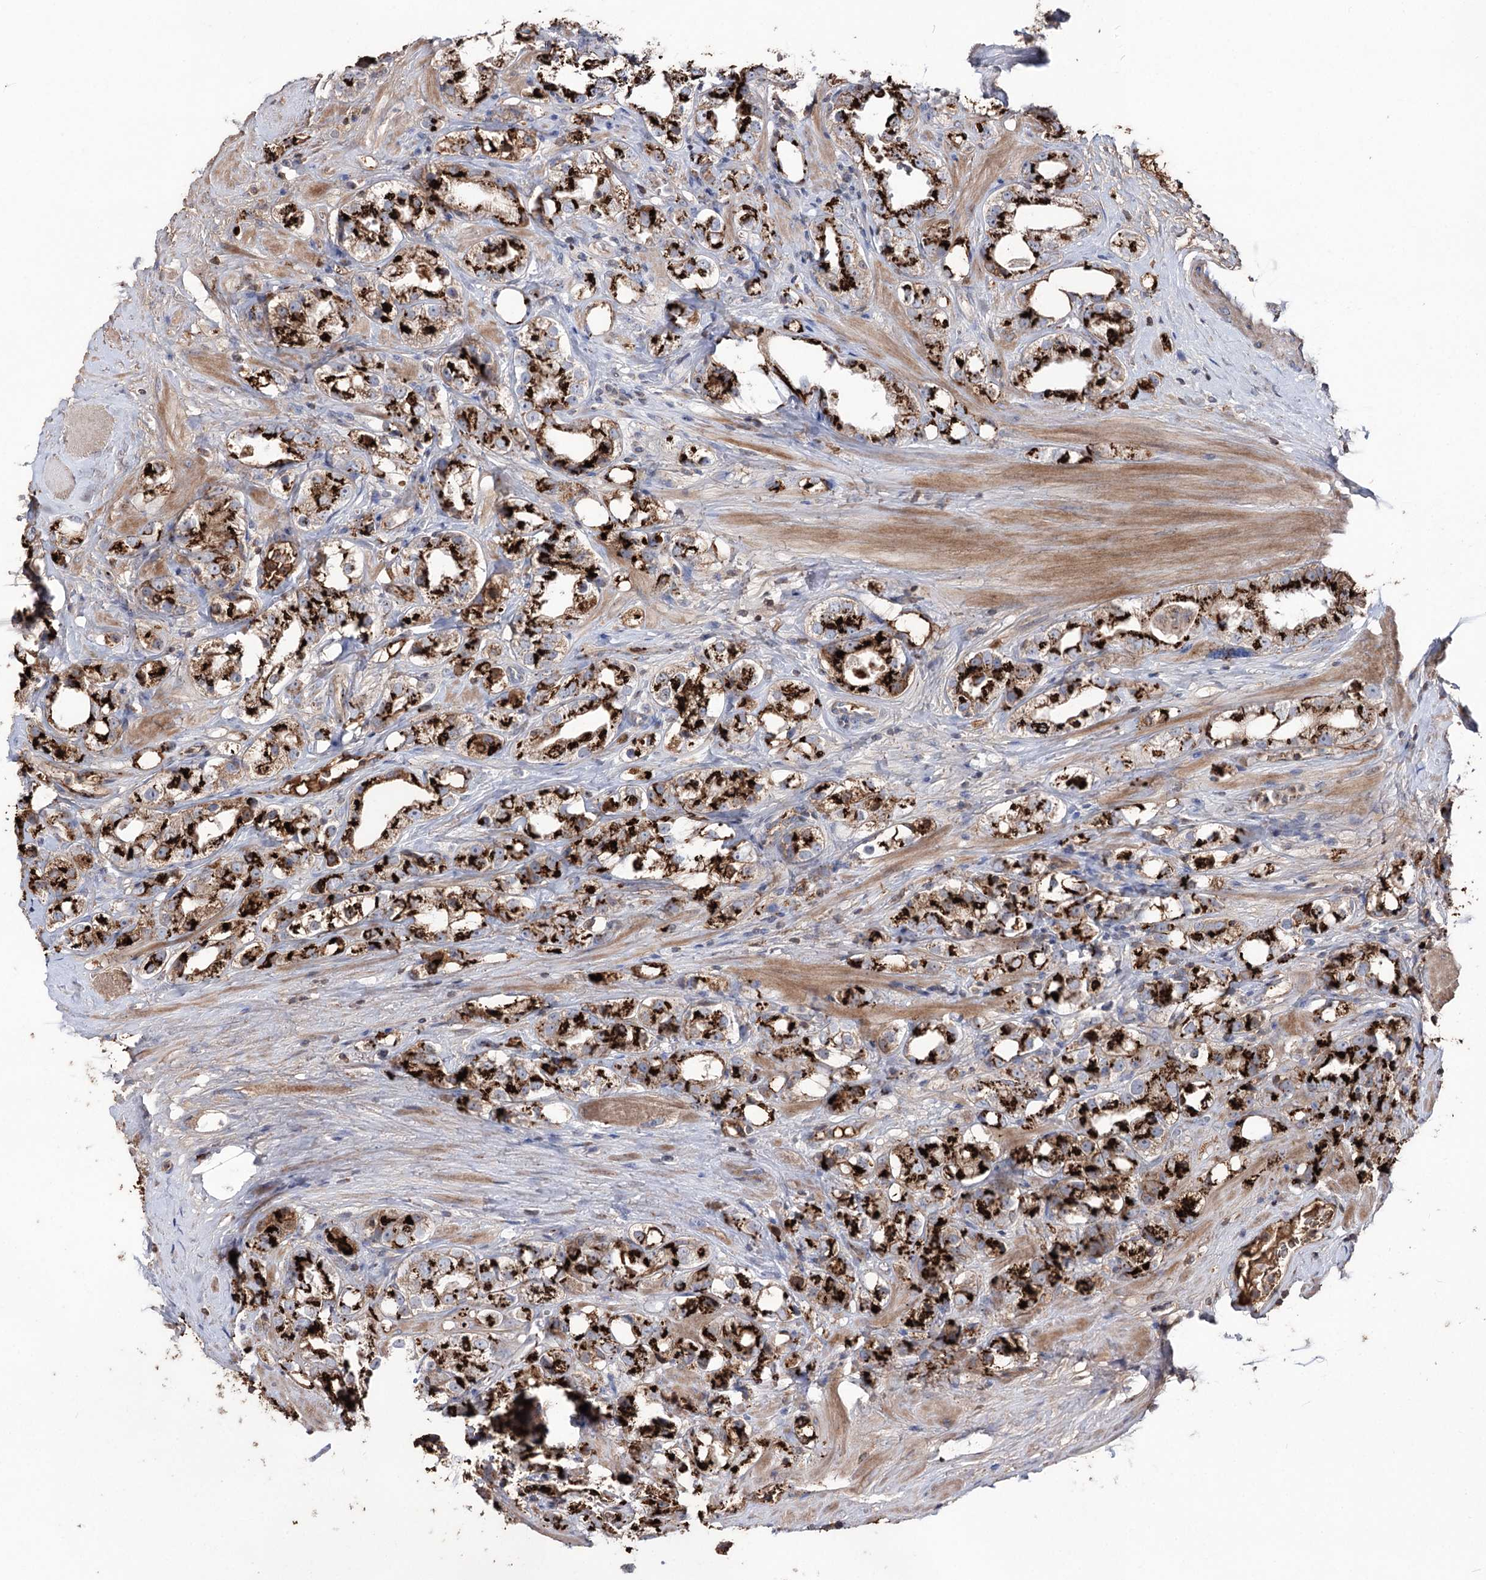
{"staining": {"intensity": "strong", "quantity": ">75%", "location": "cytoplasmic/membranous"}, "tissue": "prostate cancer", "cell_type": "Tumor cells", "image_type": "cancer", "snomed": [{"axis": "morphology", "description": "Adenocarcinoma, NOS"}, {"axis": "topography", "description": "Prostate"}], "caption": "Brown immunohistochemical staining in human prostate adenocarcinoma shows strong cytoplasmic/membranous staining in about >75% of tumor cells. The staining was performed using DAB (3,3'-diaminobenzidine), with brown indicating positive protein expression. Nuclei are stained blue with hematoxylin.", "gene": "ARHGAP20", "patient": {"sex": "male", "age": 79}}